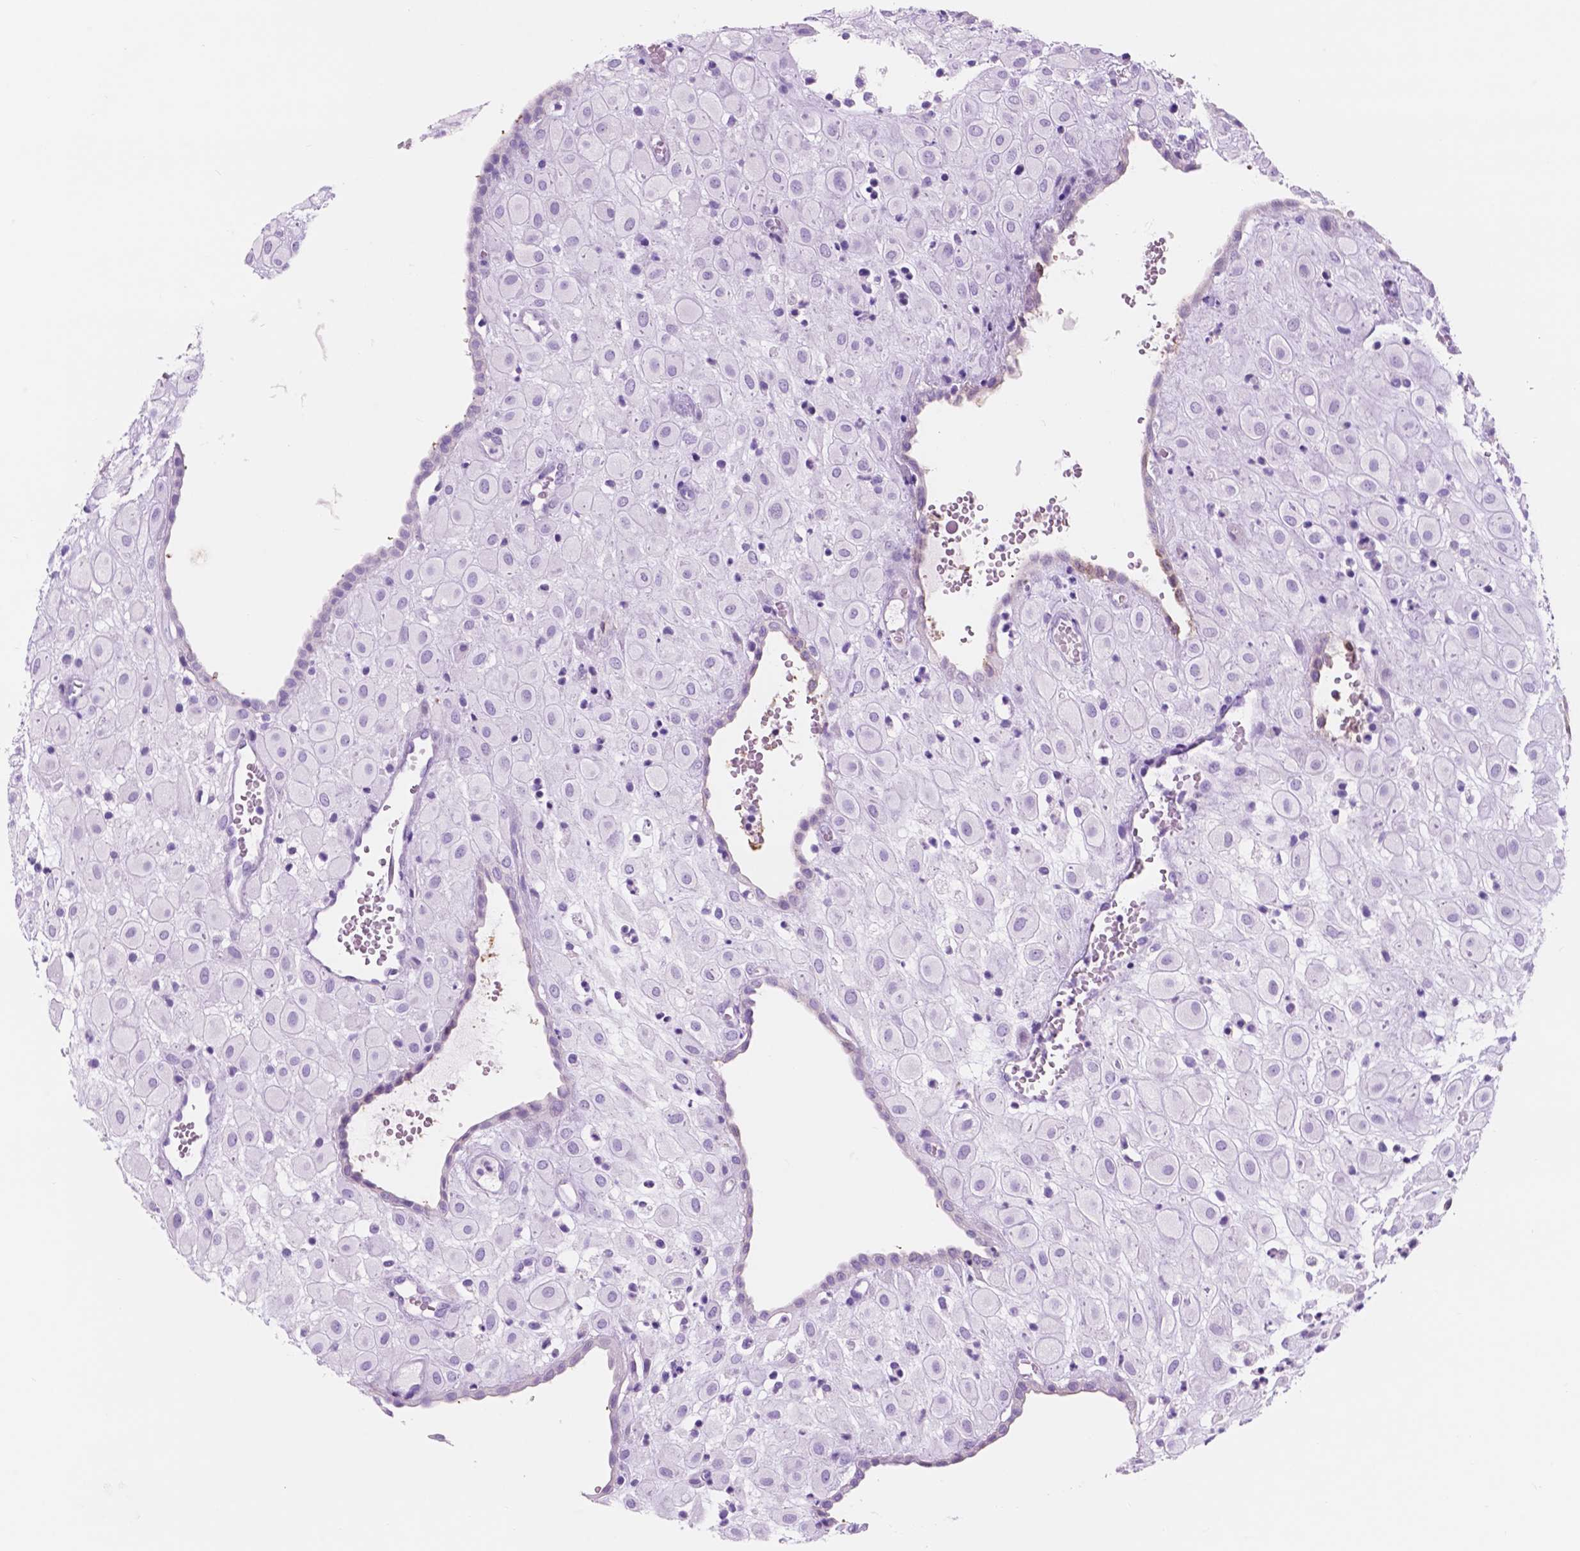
{"staining": {"intensity": "negative", "quantity": "none", "location": "none"}, "tissue": "placenta", "cell_type": "Decidual cells", "image_type": "normal", "snomed": [{"axis": "morphology", "description": "Normal tissue, NOS"}, {"axis": "topography", "description": "Placenta"}], "caption": "The photomicrograph reveals no significant expression in decidual cells of placenta.", "gene": "CUZD1", "patient": {"sex": "female", "age": 24}}